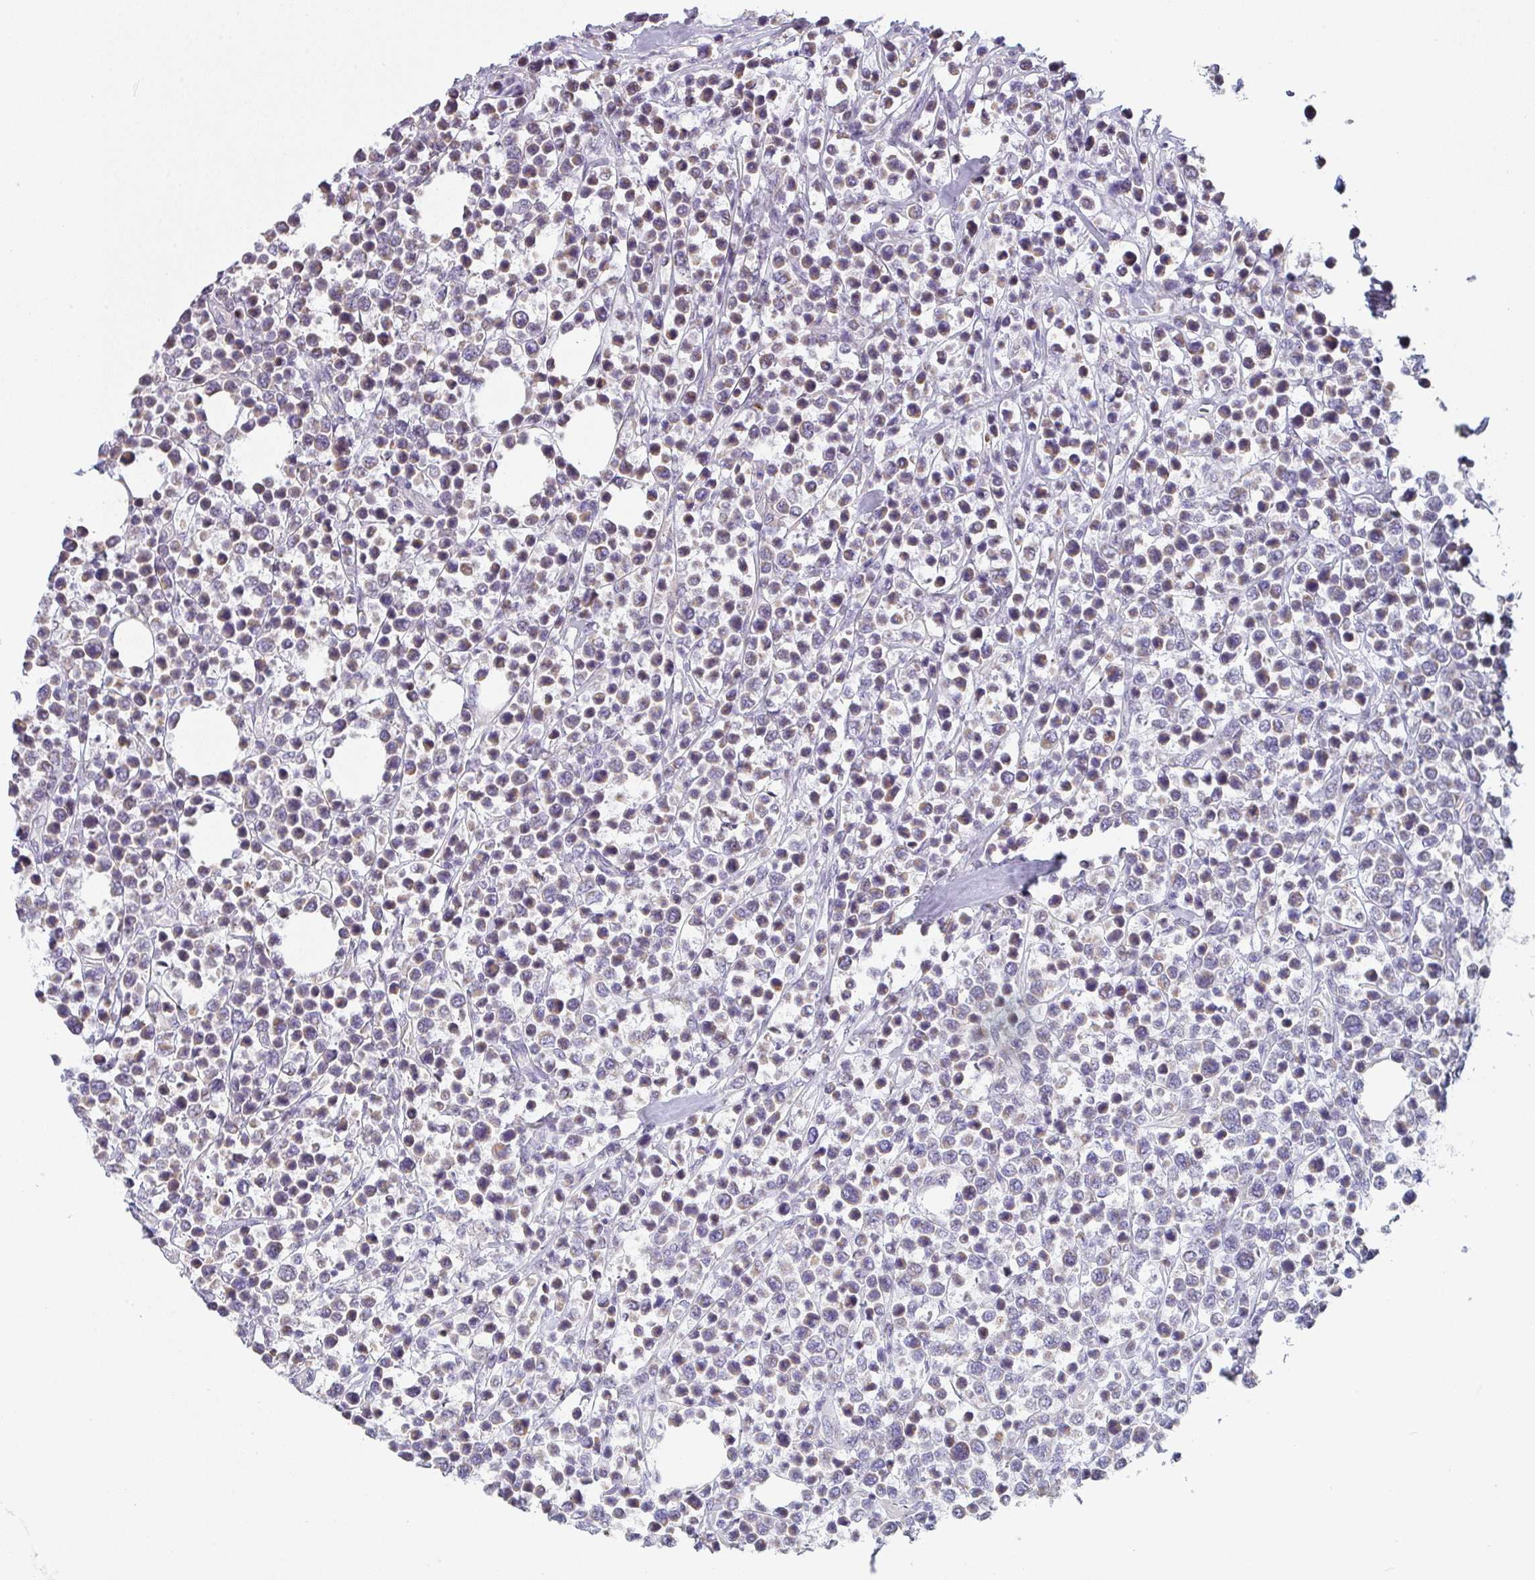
{"staining": {"intensity": "weak", "quantity": ">75%", "location": "cytoplasmic/membranous"}, "tissue": "lymphoma", "cell_type": "Tumor cells", "image_type": "cancer", "snomed": [{"axis": "morphology", "description": "Malignant lymphoma, non-Hodgkin's type, Low grade"}, {"axis": "topography", "description": "Lymph node"}], "caption": "The image shows a brown stain indicating the presence of a protein in the cytoplasmic/membranous of tumor cells in lymphoma.", "gene": "CACNA1S", "patient": {"sex": "male", "age": 60}}